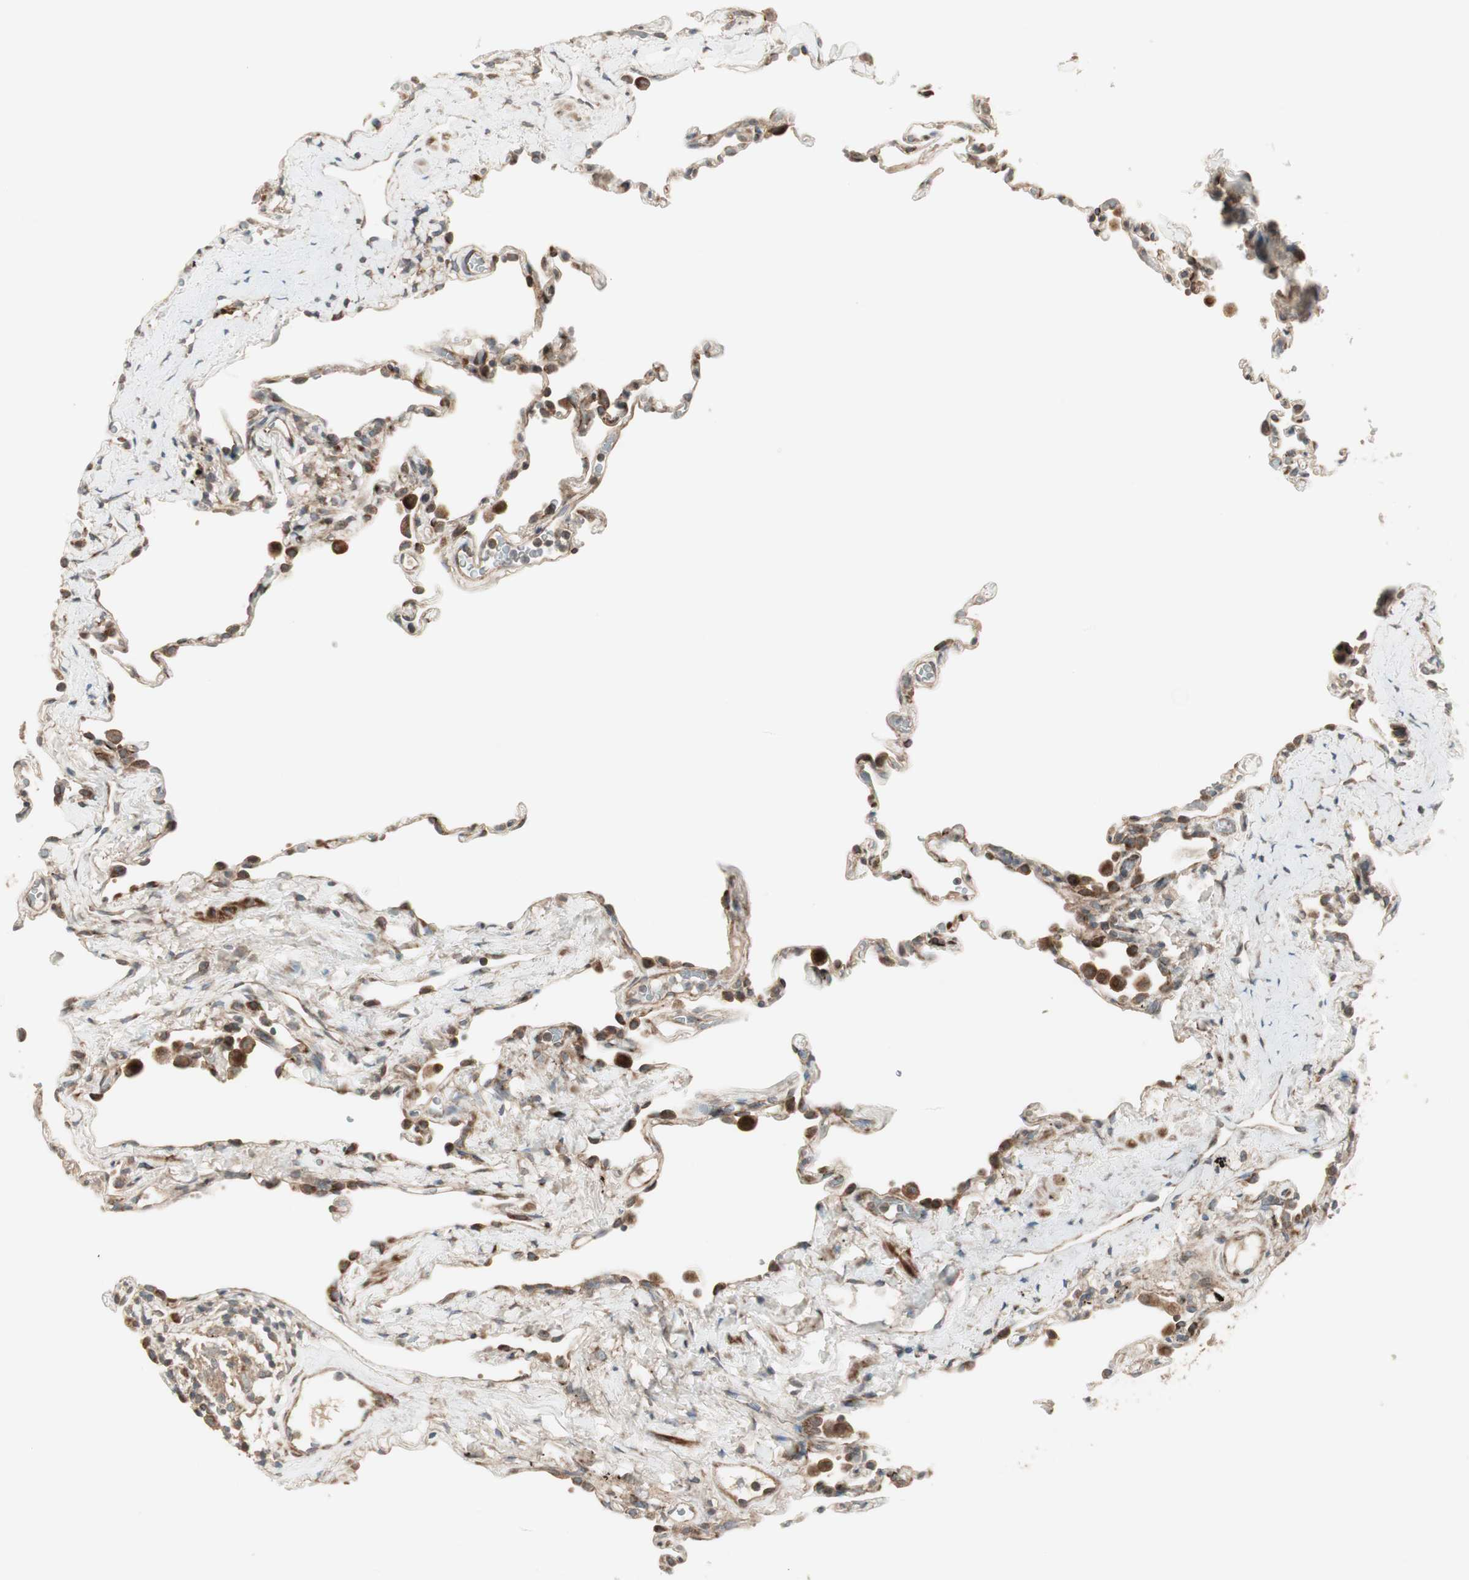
{"staining": {"intensity": "moderate", "quantity": "<25%", "location": "cytoplasmic/membranous"}, "tissue": "lung", "cell_type": "Alveolar cells", "image_type": "normal", "snomed": [{"axis": "morphology", "description": "Normal tissue, NOS"}, {"axis": "topography", "description": "Lung"}], "caption": "A micrograph of lung stained for a protein reveals moderate cytoplasmic/membranous brown staining in alveolar cells. (Brightfield microscopy of DAB IHC at high magnification).", "gene": "PPP2R5E", "patient": {"sex": "male", "age": 59}}